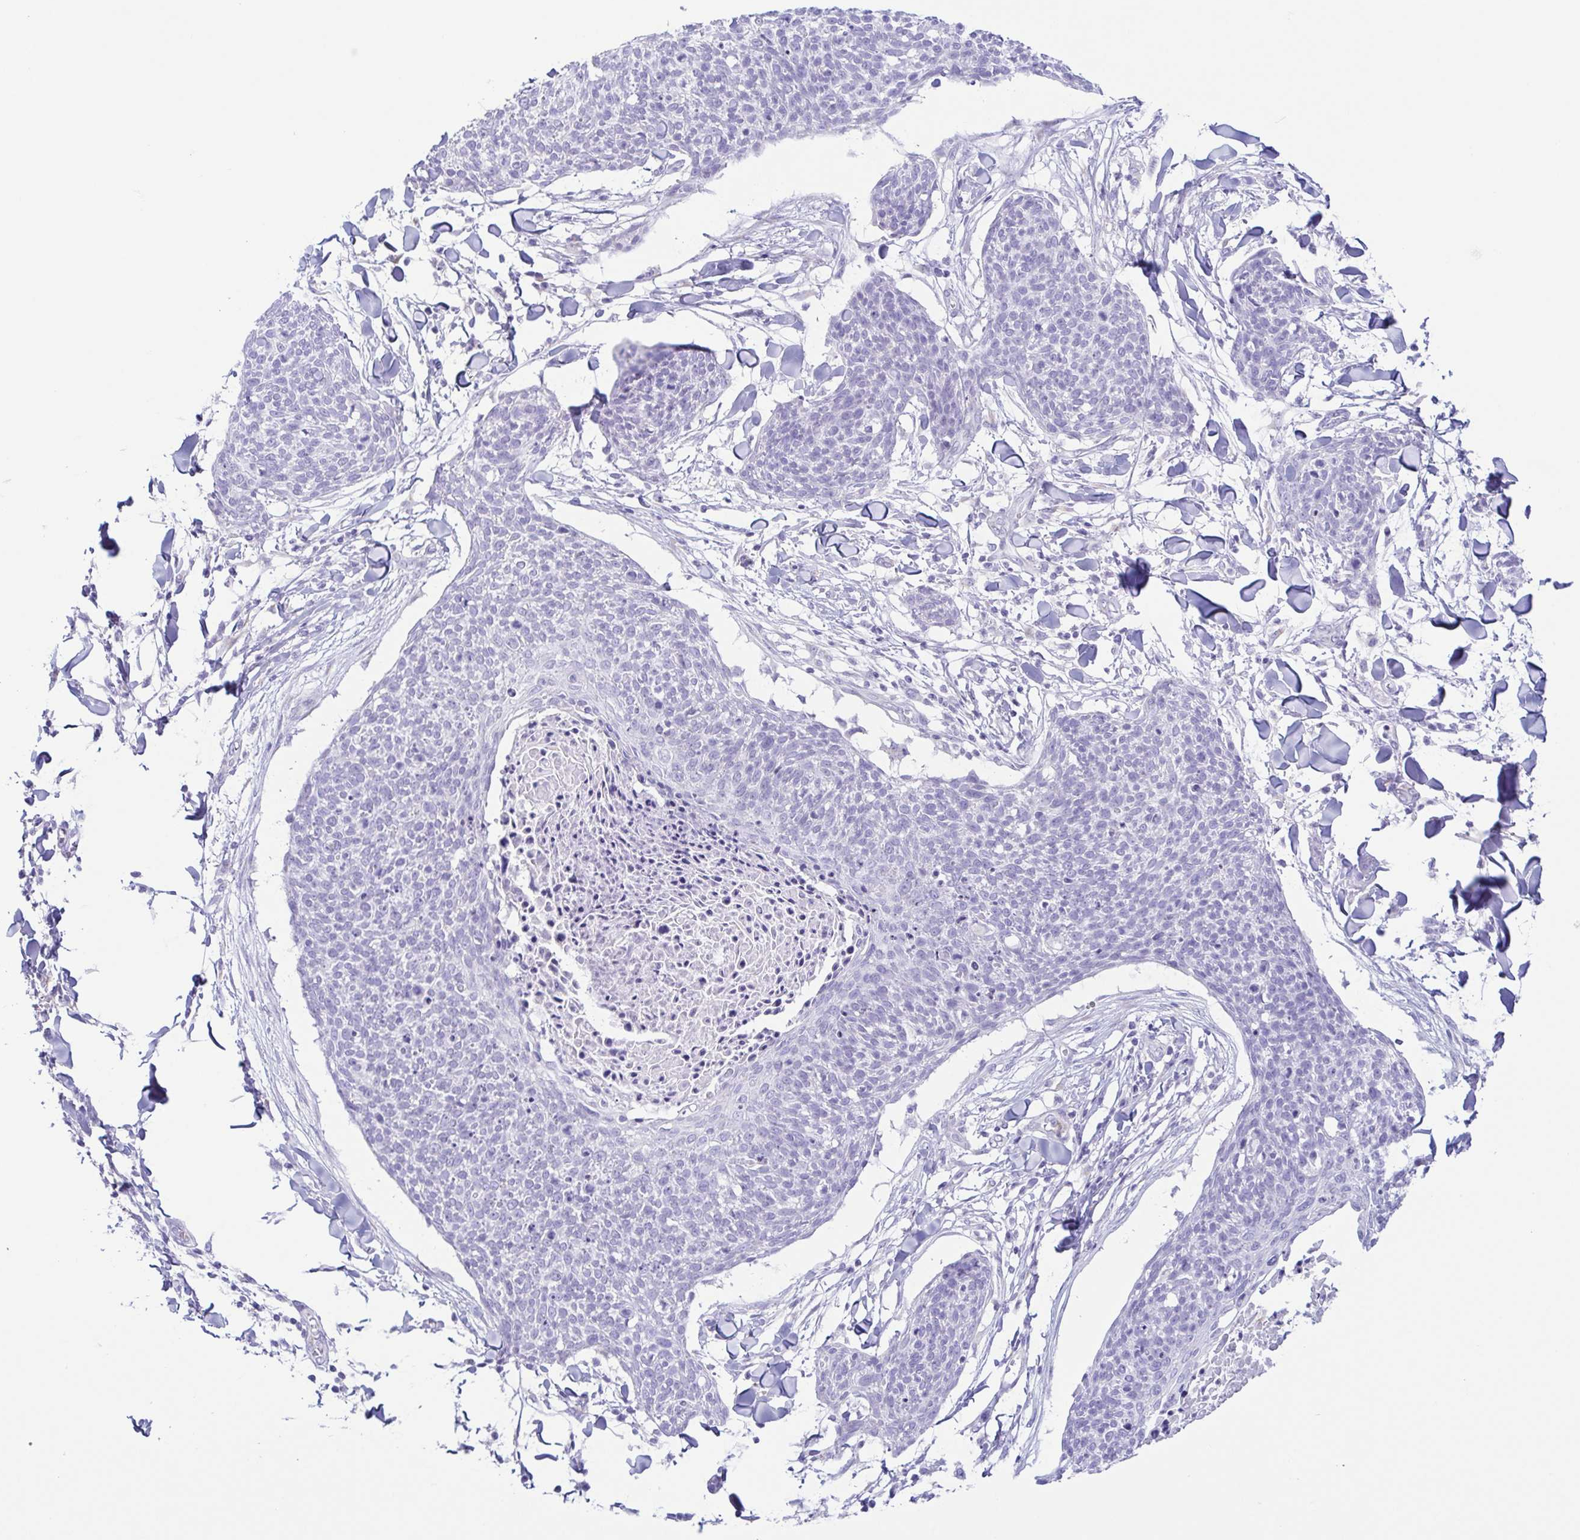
{"staining": {"intensity": "negative", "quantity": "none", "location": "none"}, "tissue": "skin cancer", "cell_type": "Tumor cells", "image_type": "cancer", "snomed": [{"axis": "morphology", "description": "Squamous cell carcinoma, NOS"}, {"axis": "topography", "description": "Skin"}, {"axis": "topography", "description": "Vulva"}], "caption": "IHC of skin cancer (squamous cell carcinoma) displays no expression in tumor cells. (Brightfield microscopy of DAB (3,3'-diaminobenzidine) immunohistochemistry (IHC) at high magnification).", "gene": "AZU1", "patient": {"sex": "female", "age": 75}}